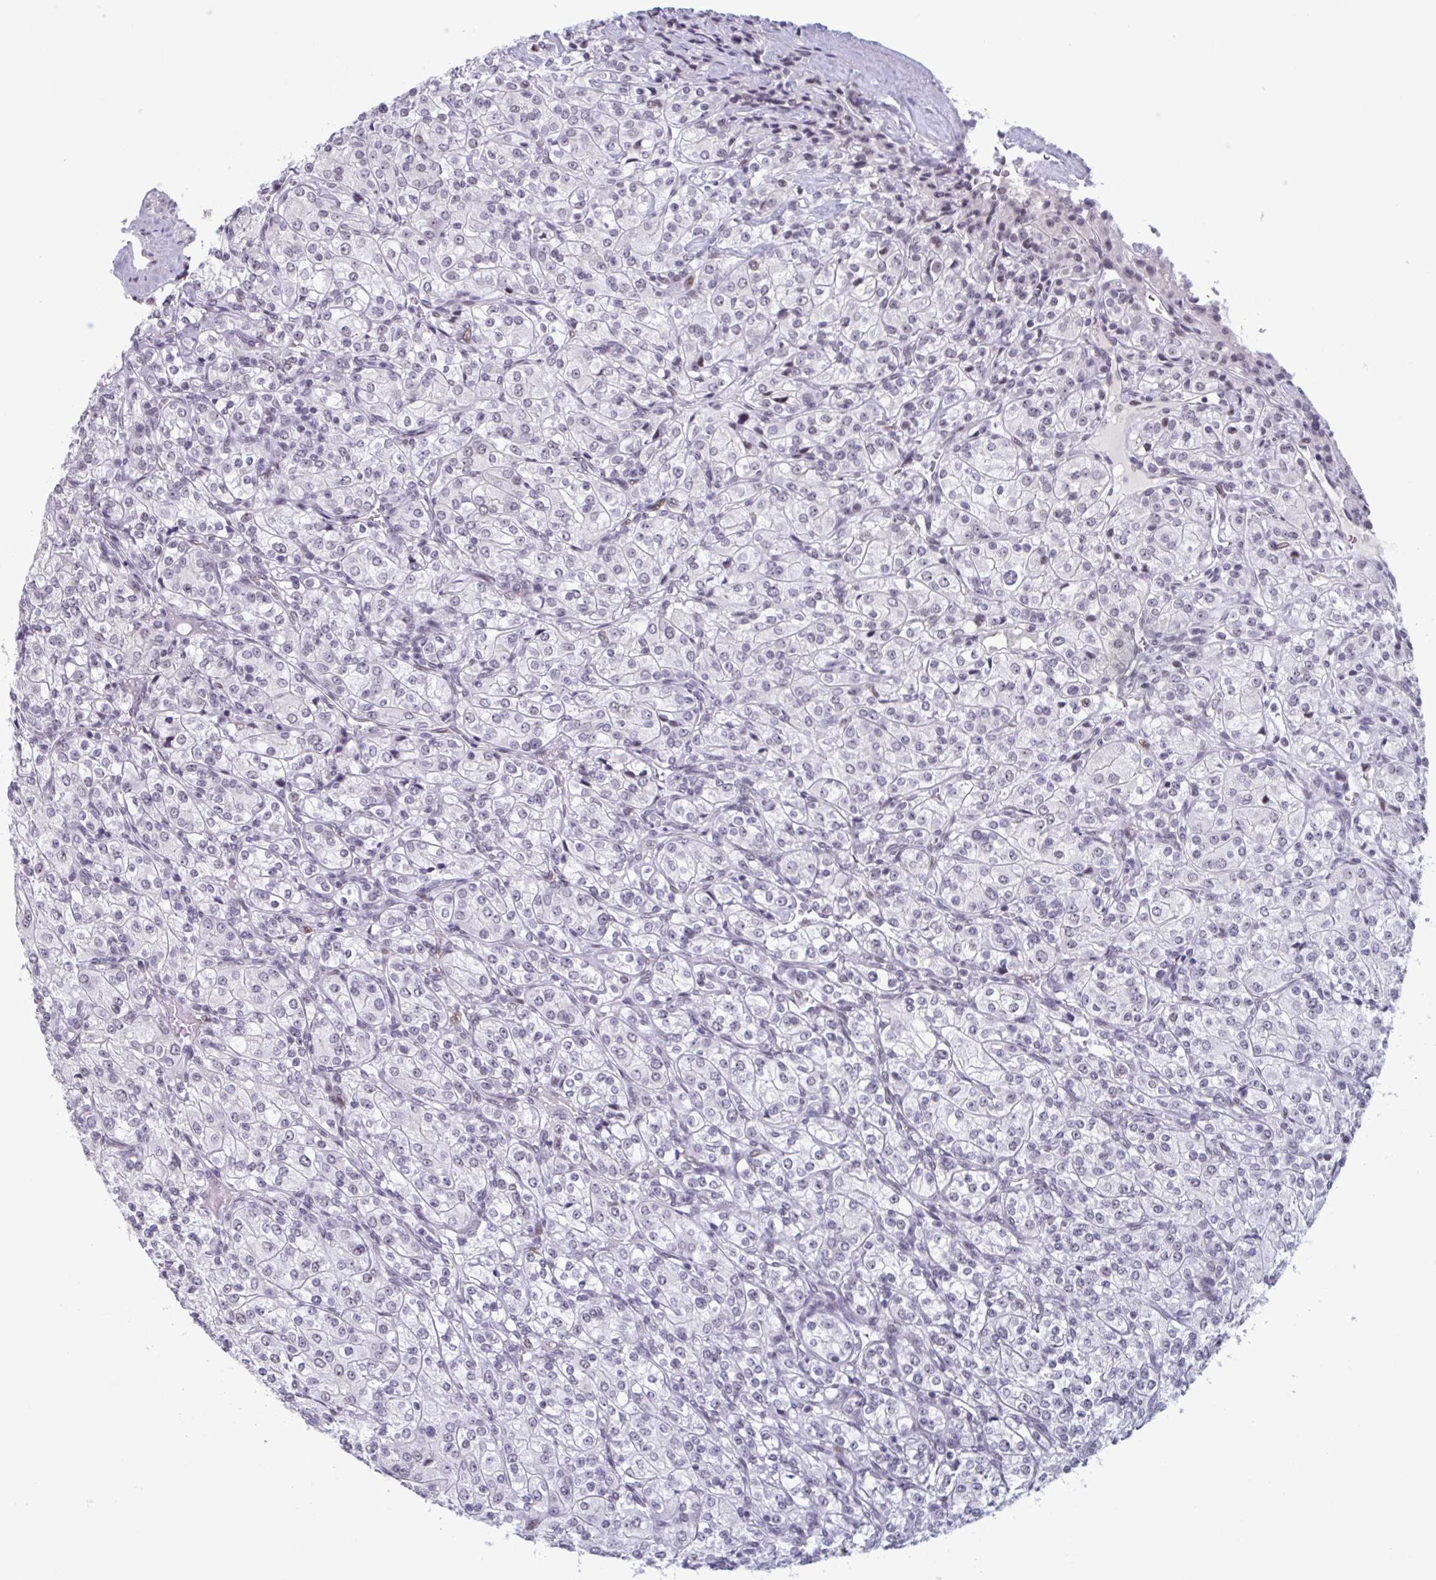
{"staining": {"intensity": "moderate", "quantity": "<25%", "location": "nuclear"}, "tissue": "renal cancer", "cell_type": "Tumor cells", "image_type": "cancer", "snomed": [{"axis": "morphology", "description": "Adenocarcinoma, NOS"}, {"axis": "topography", "description": "Kidney"}], "caption": "This photomicrograph reveals IHC staining of renal adenocarcinoma, with low moderate nuclear expression in about <25% of tumor cells.", "gene": "HSD17B6", "patient": {"sex": "male", "age": 77}}